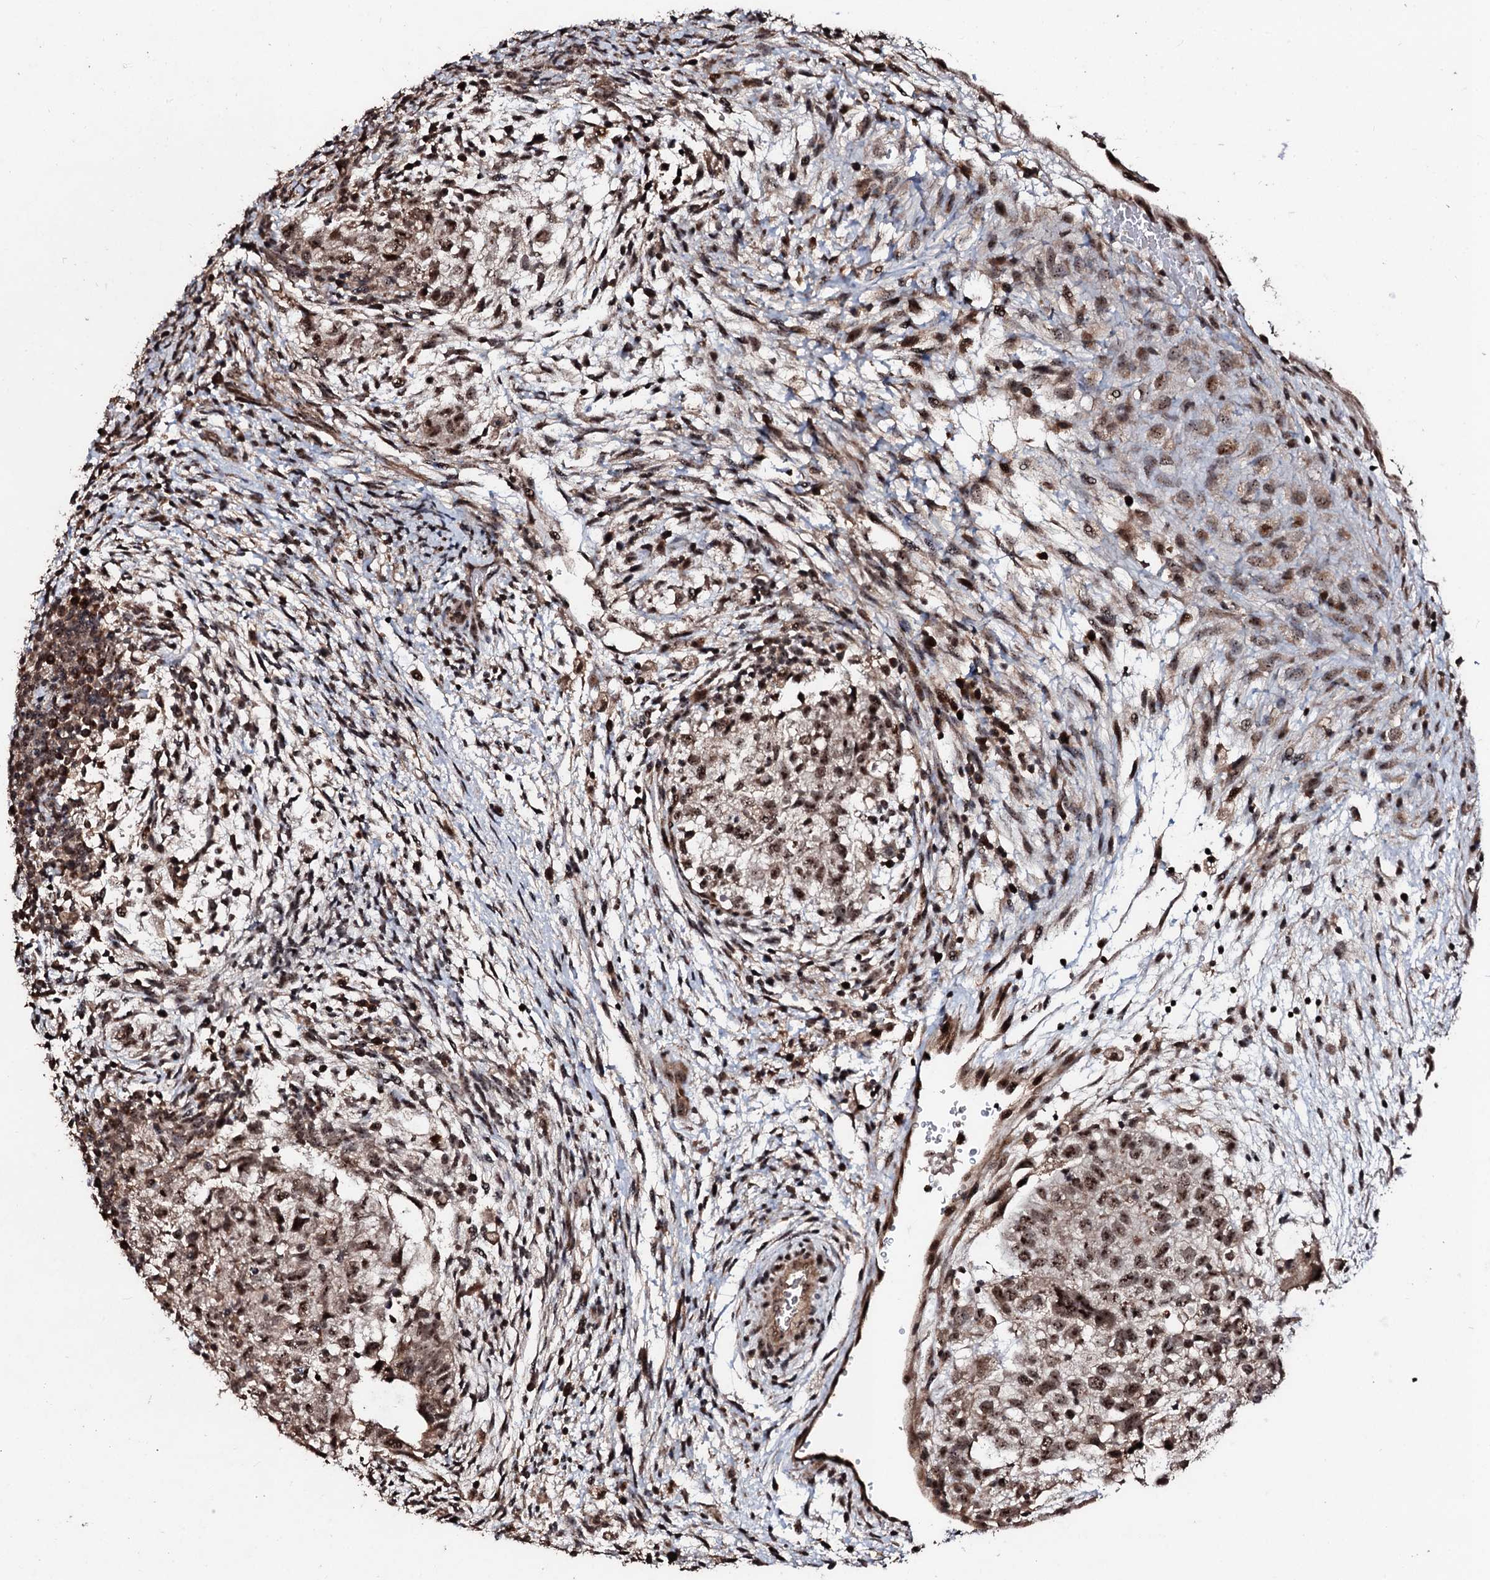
{"staining": {"intensity": "moderate", "quantity": ">75%", "location": "cytoplasmic/membranous,nuclear"}, "tissue": "testis cancer", "cell_type": "Tumor cells", "image_type": "cancer", "snomed": [{"axis": "morphology", "description": "Carcinoma, Embryonal, NOS"}, {"axis": "topography", "description": "Testis"}], "caption": "Testis embryonal carcinoma tissue demonstrates moderate cytoplasmic/membranous and nuclear expression in about >75% of tumor cells (brown staining indicates protein expression, while blue staining denotes nuclei).", "gene": "SUPT7L", "patient": {"sex": "male", "age": 37}}